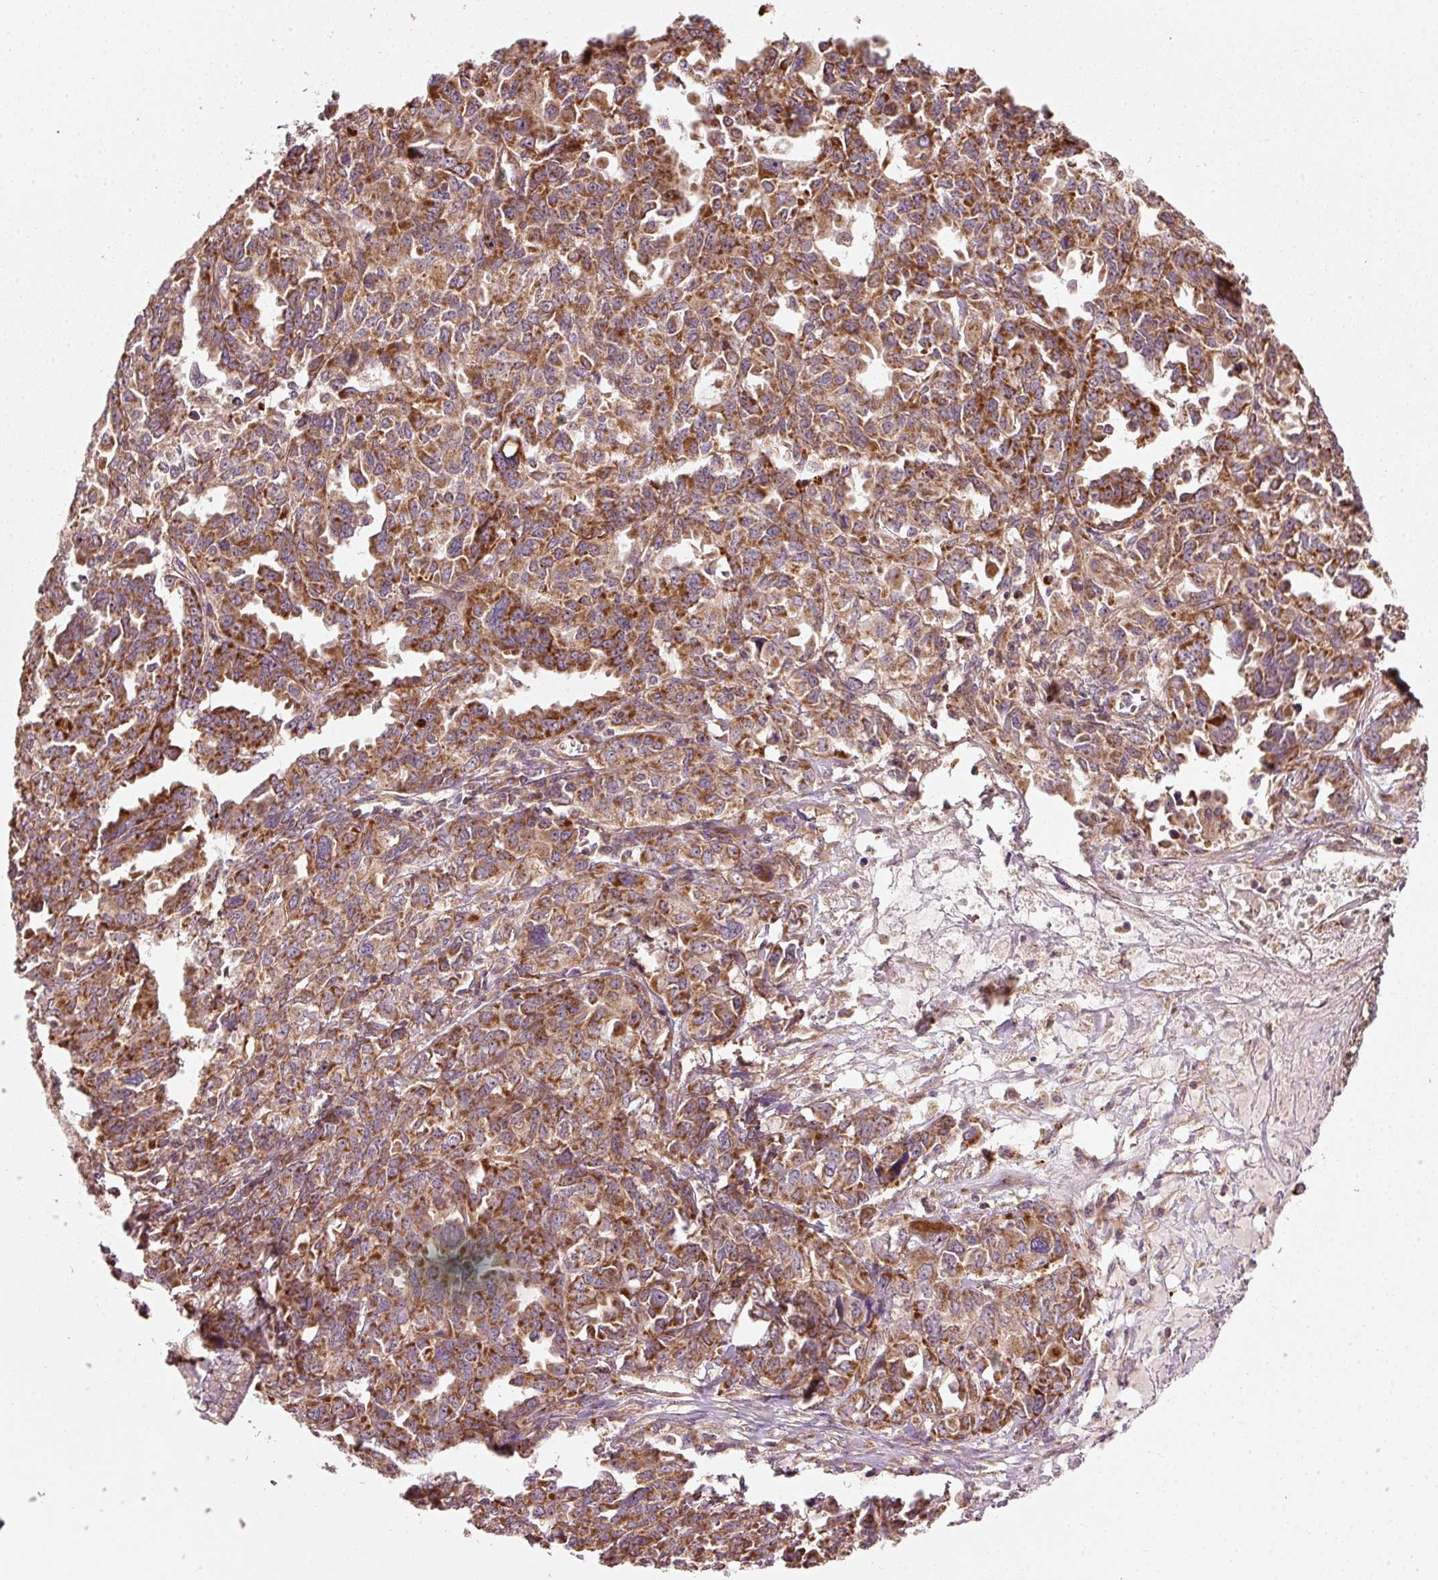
{"staining": {"intensity": "strong", "quantity": ">75%", "location": "cytoplasmic/membranous"}, "tissue": "ovarian cancer", "cell_type": "Tumor cells", "image_type": "cancer", "snomed": [{"axis": "morphology", "description": "Adenocarcinoma, NOS"}, {"axis": "morphology", "description": "Carcinoma, endometroid"}, {"axis": "topography", "description": "Ovary"}], "caption": "DAB immunohistochemical staining of ovarian endometroid carcinoma displays strong cytoplasmic/membranous protein expression in approximately >75% of tumor cells. (IHC, brightfield microscopy, high magnification).", "gene": "ISCU", "patient": {"sex": "female", "age": 72}}